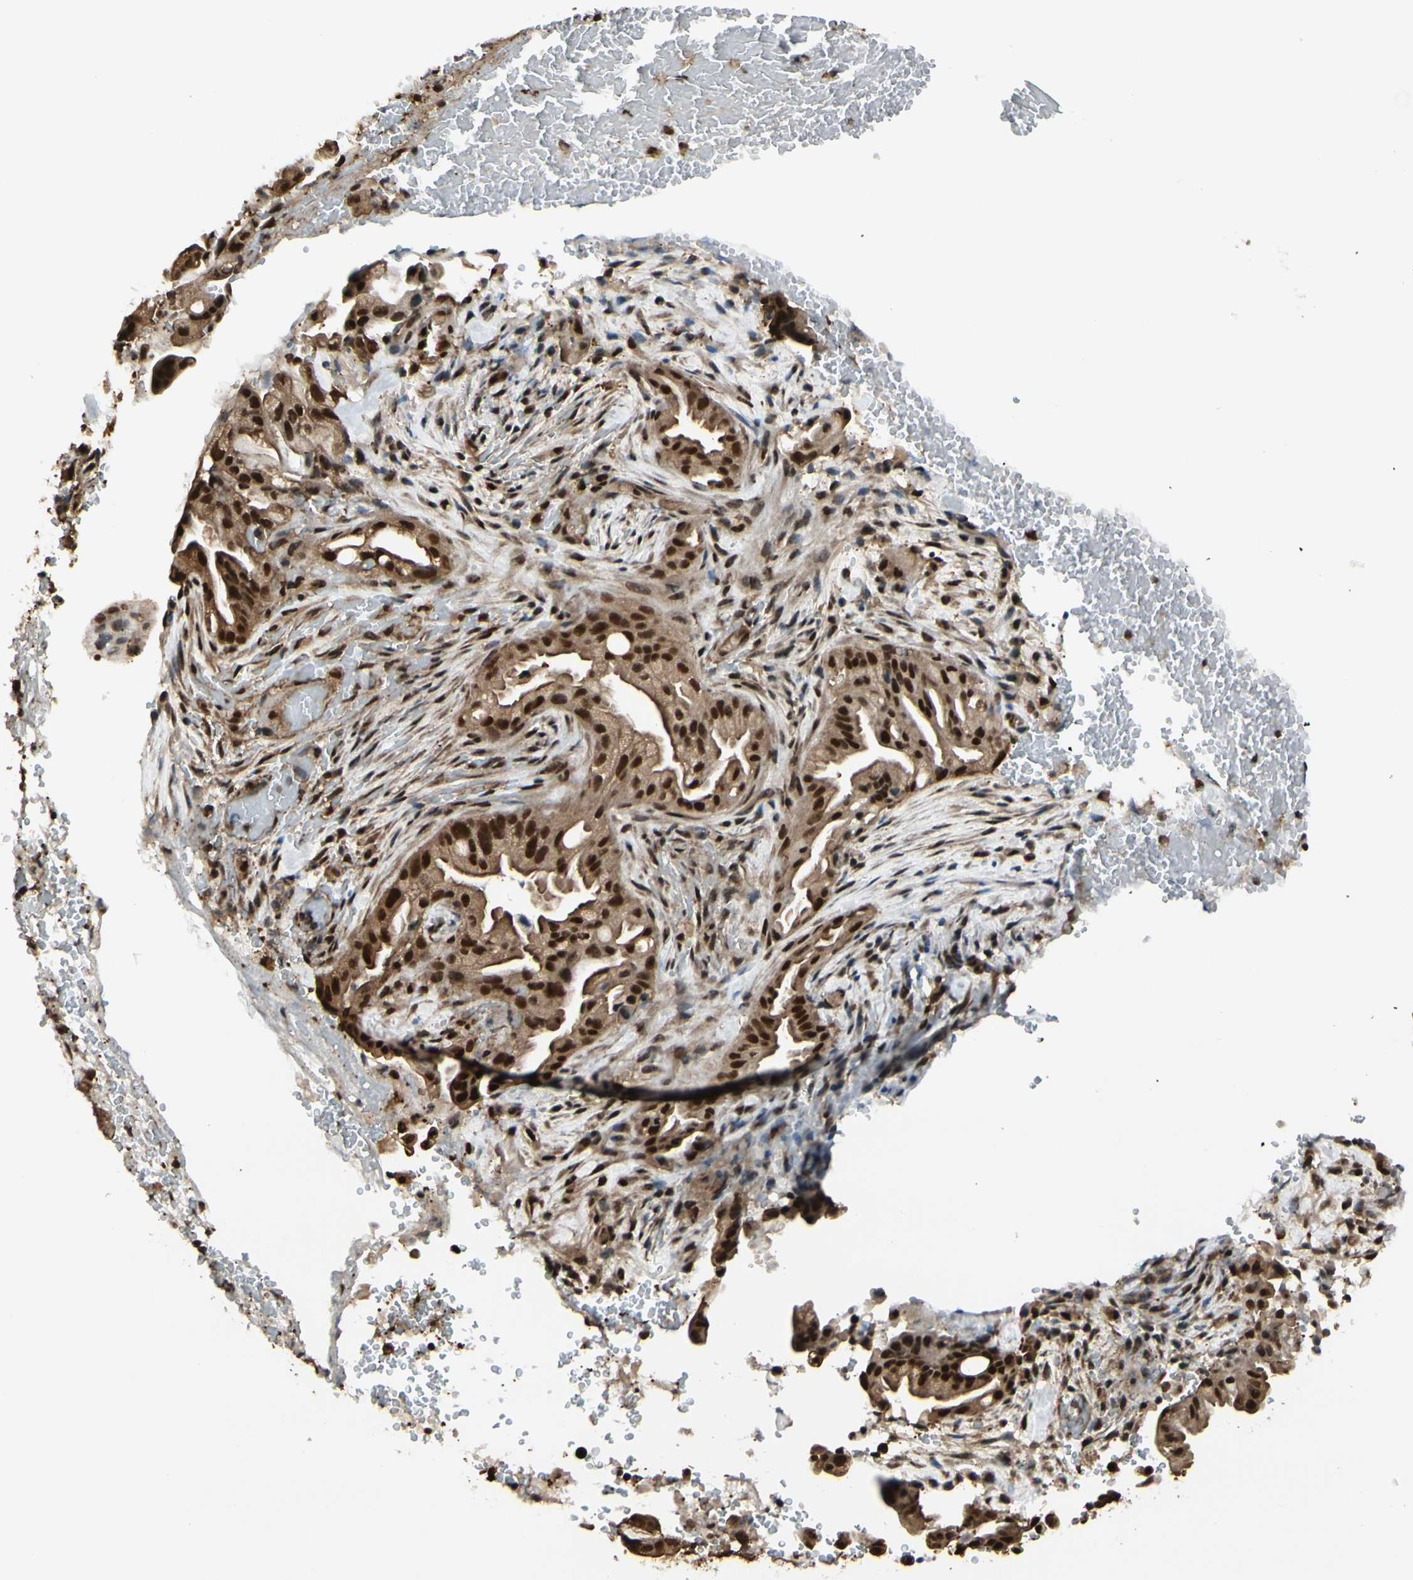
{"staining": {"intensity": "strong", "quantity": ">75%", "location": "cytoplasmic/membranous,nuclear"}, "tissue": "liver cancer", "cell_type": "Tumor cells", "image_type": "cancer", "snomed": [{"axis": "morphology", "description": "Cholangiocarcinoma"}, {"axis": "topography", "description": "Liver"}], "caption": "Approximately >75% of tumor cells in human liver cancer display strong cytoplasmic/membranous and nuclear protein staining as visualized by brown immunohistochemical staining.", "gene": "HSF1", "patient": {"sex": "female", "age": 68}}